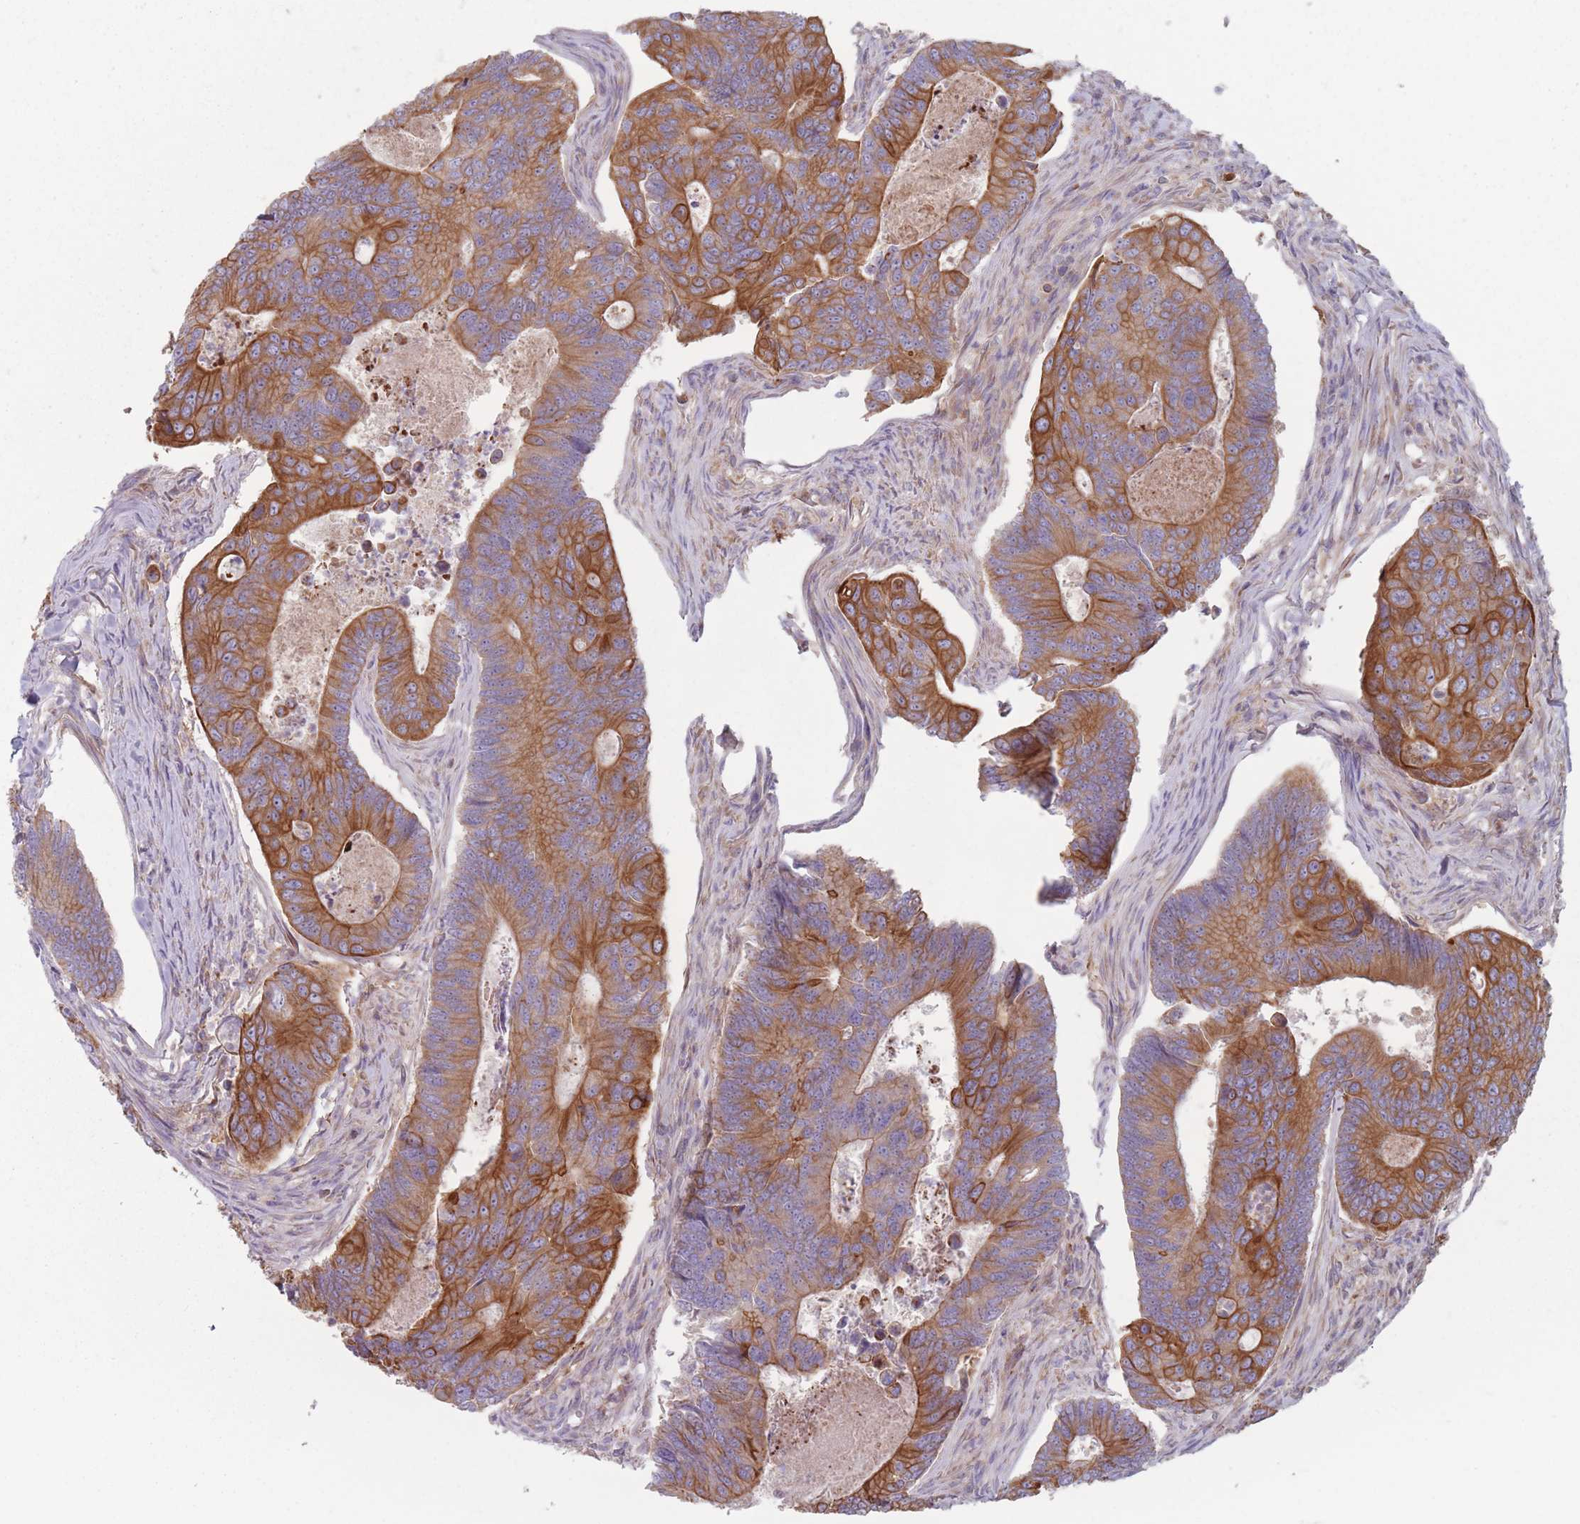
{"staining": {"intensity": "strong", "quantity": ">75%", "location": "cytoplasmic/membranous"}, "tissue": "colorectal cancer", "cell_type": "Tumor cells", "image_type": "cancer", "snomed": [{"axis": "morphology", "description": "Adenocarcinoma, NOS"}, {"axis": "topography", "description": "Colon"}], "caption": "An immunohistochemistry photomicrograph of tumor tissue is shown. Protein staining in brown labels strong cytoplasmic/membranous positivity in colorectal cancer (adenocarcinoma) within tumor cells.", "gene": "HSBP1L1", "patient": {"sex": "female", "age": 67}}